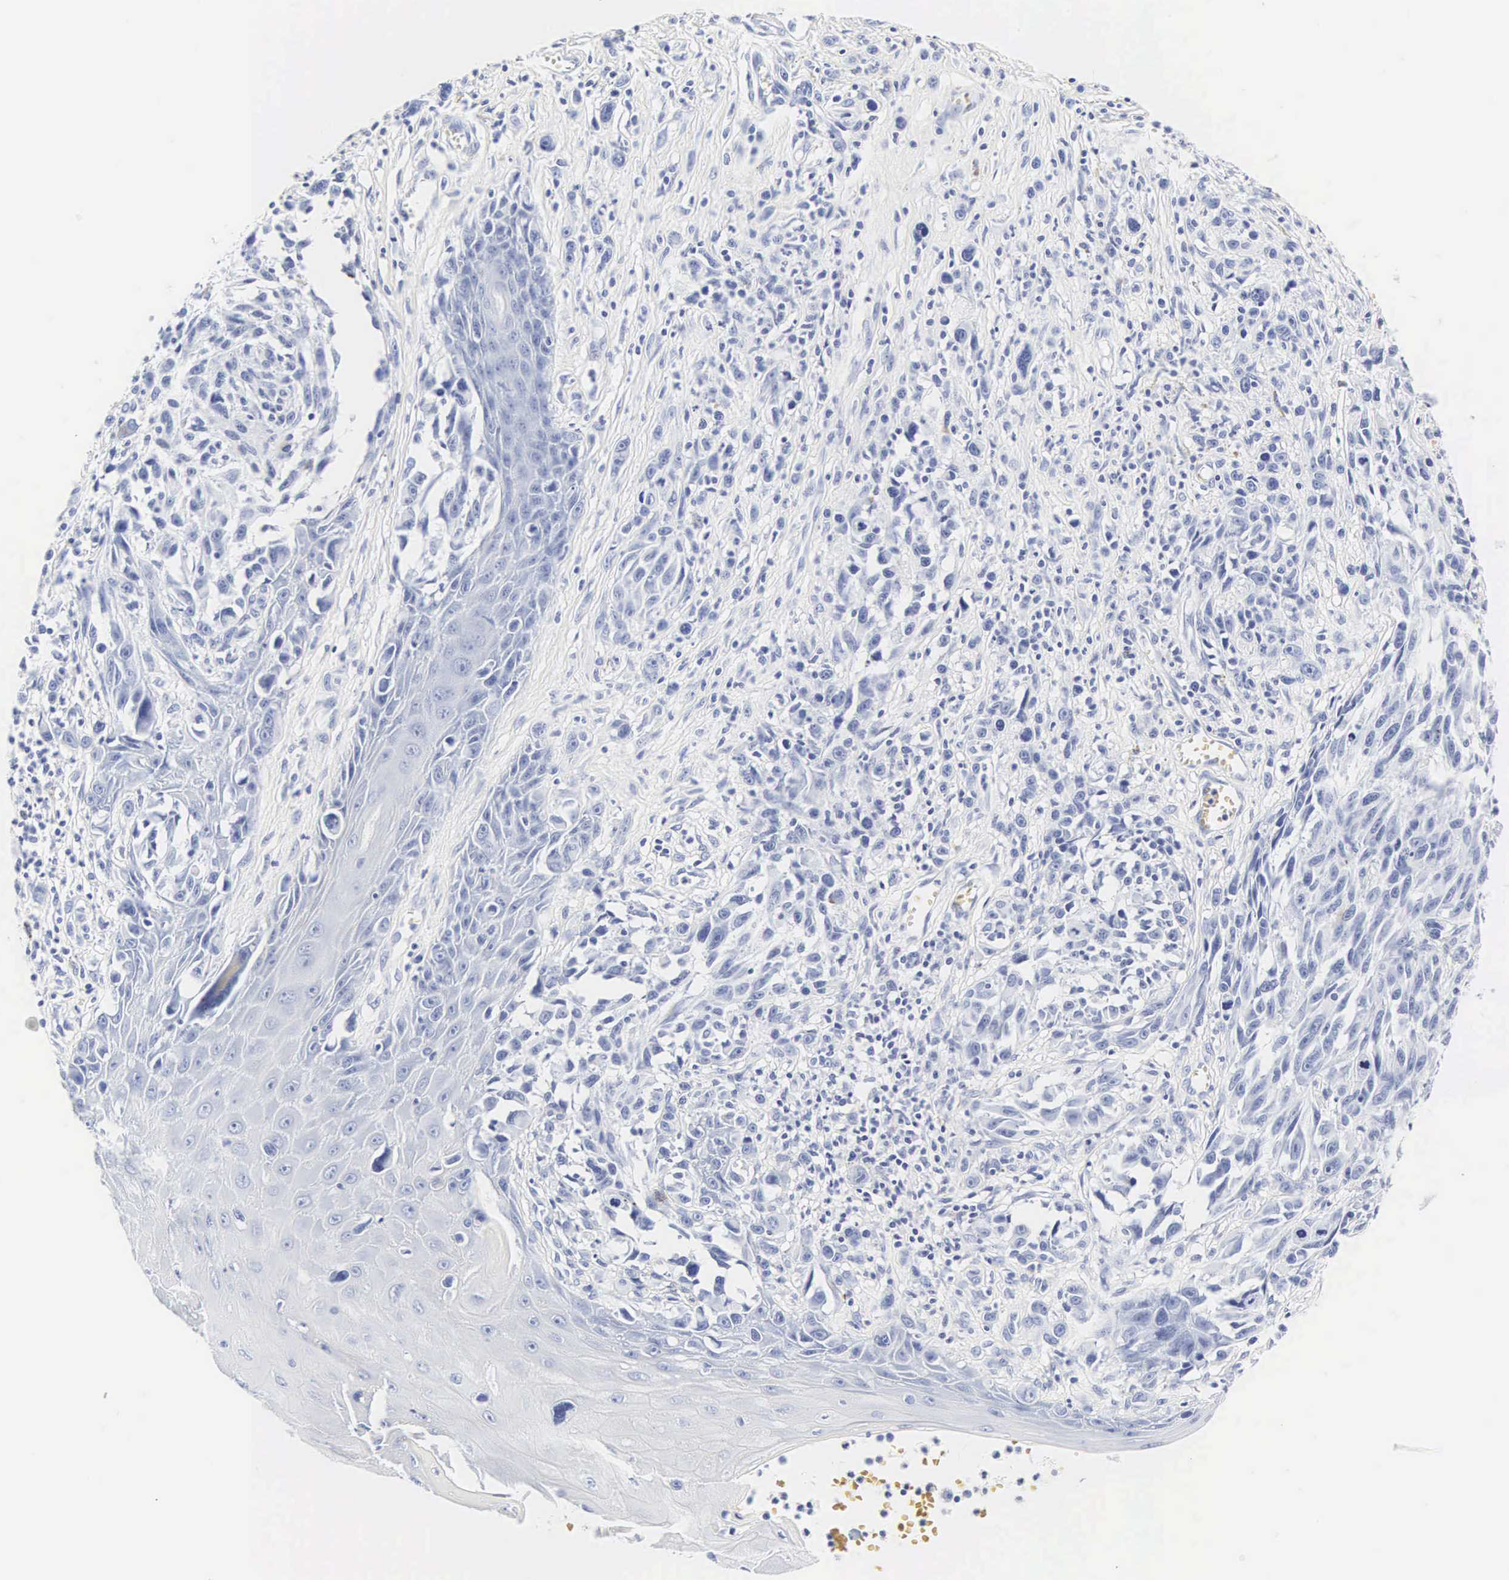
{"staining": {"intensity": "negative", "quantity": "none", "location": "none"}, "tissue": "melanoma", "cell_type": "Tumor cells", "image_type": "cancer", "snomed": [{"axis": "morphology", "description": "Malignant melanoma, NOS"}, {"axis": "topography", "description": "Skin"}], "caption": "Immunohistochemical staining of melanoma reveals no significant staining in tumor cells. (DAB (3,3'-diaminobenzidine) immunohistochemistry (IHC), high magnification).", "gene": "INS", "patient": {"sex": "female", "age": 82}}